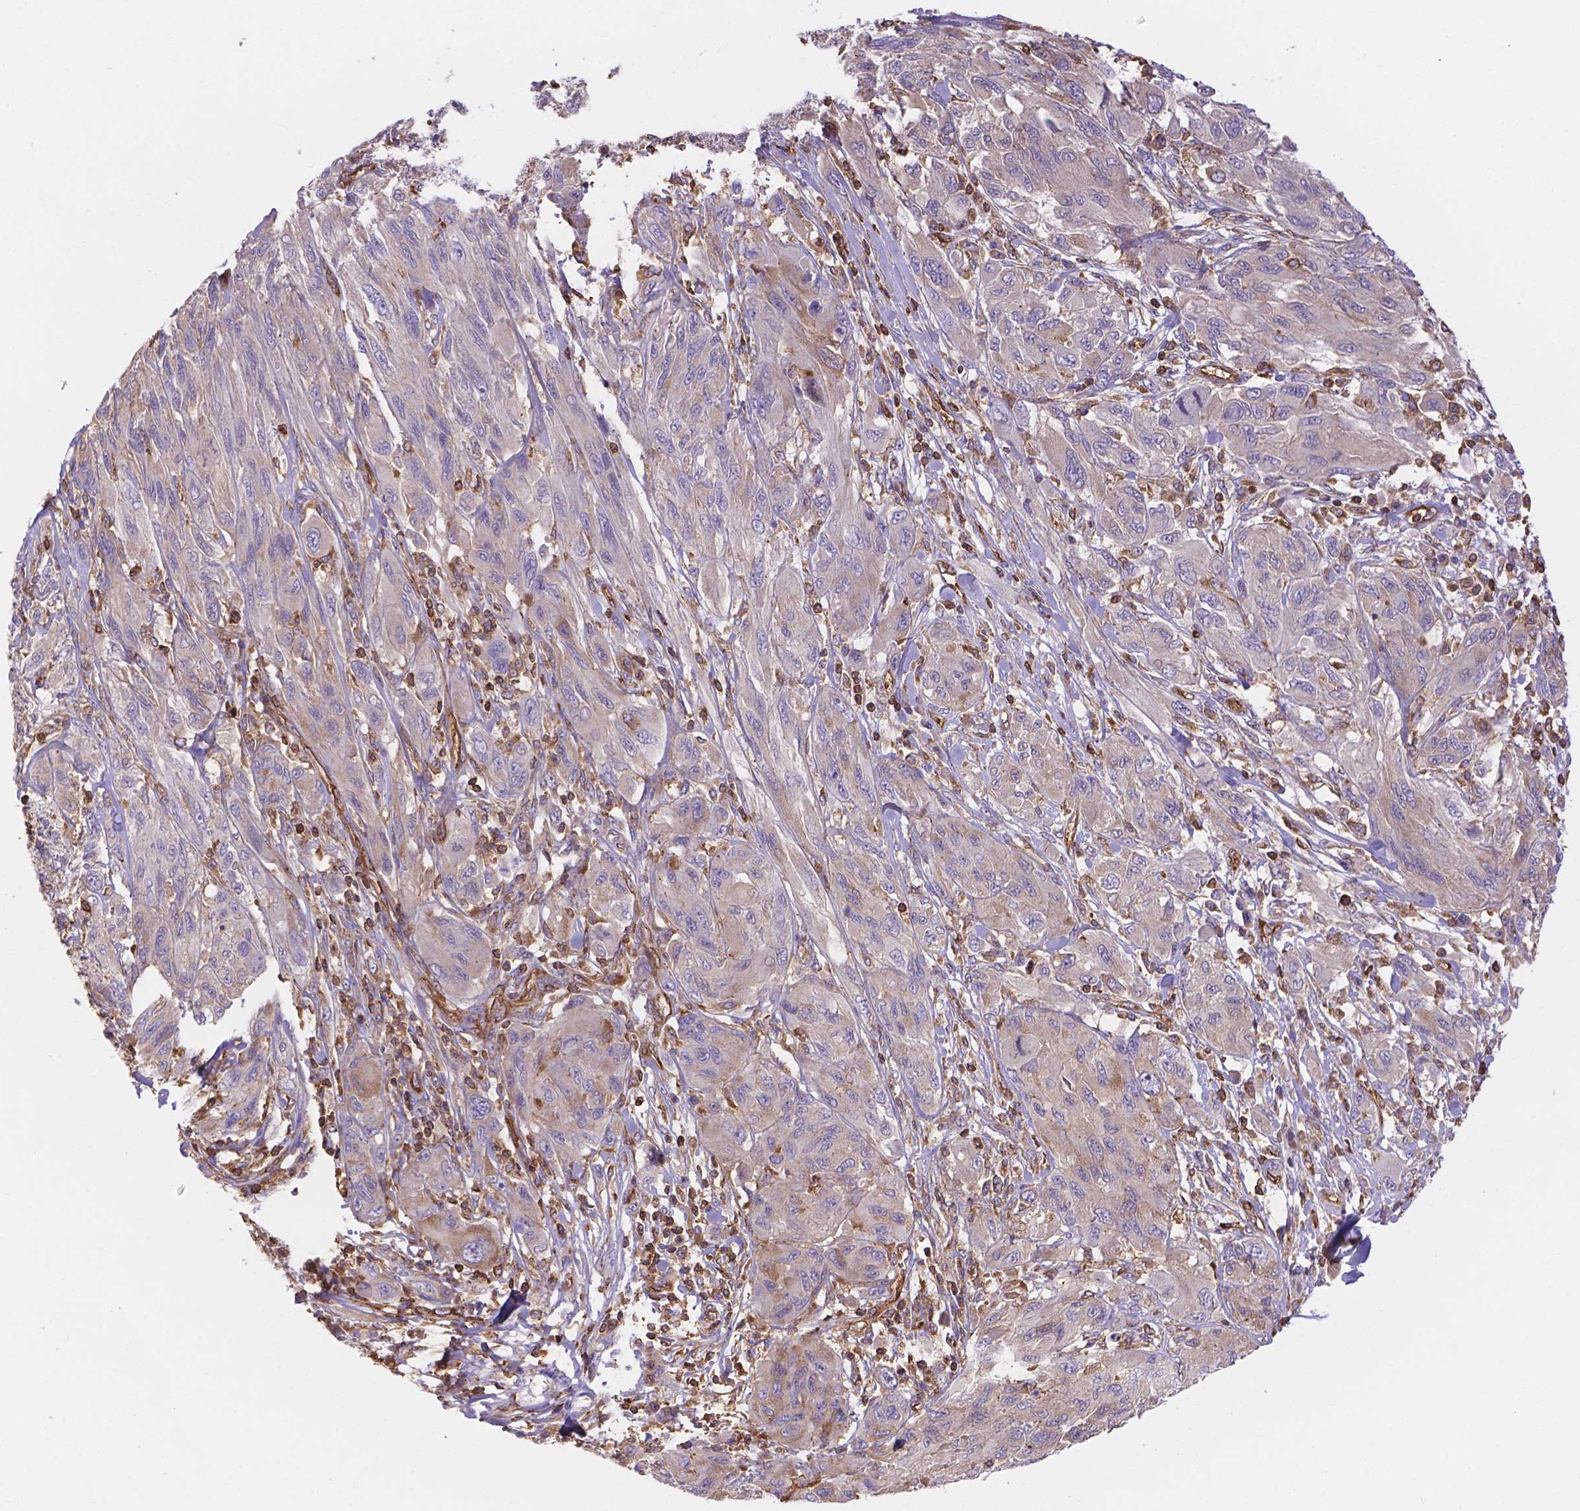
{"staining": {"intensity": "negative", "quantity": "none", "location": "none"}, "tissue": "melanoma", "cell_type": "Tumor cells", "image_type": "cancer", "snomed": [{"axis": "morphology", "description": "Malignant melanoma, NOS"}, {"axis": "topography", "description": "Skin"}], "caption": "Malignant melanoma was stained to show a protein in brown. There is no significant expression in tumor cells.", "gene": "DMWD", "patient": {"sex": "female", "age": 91}}